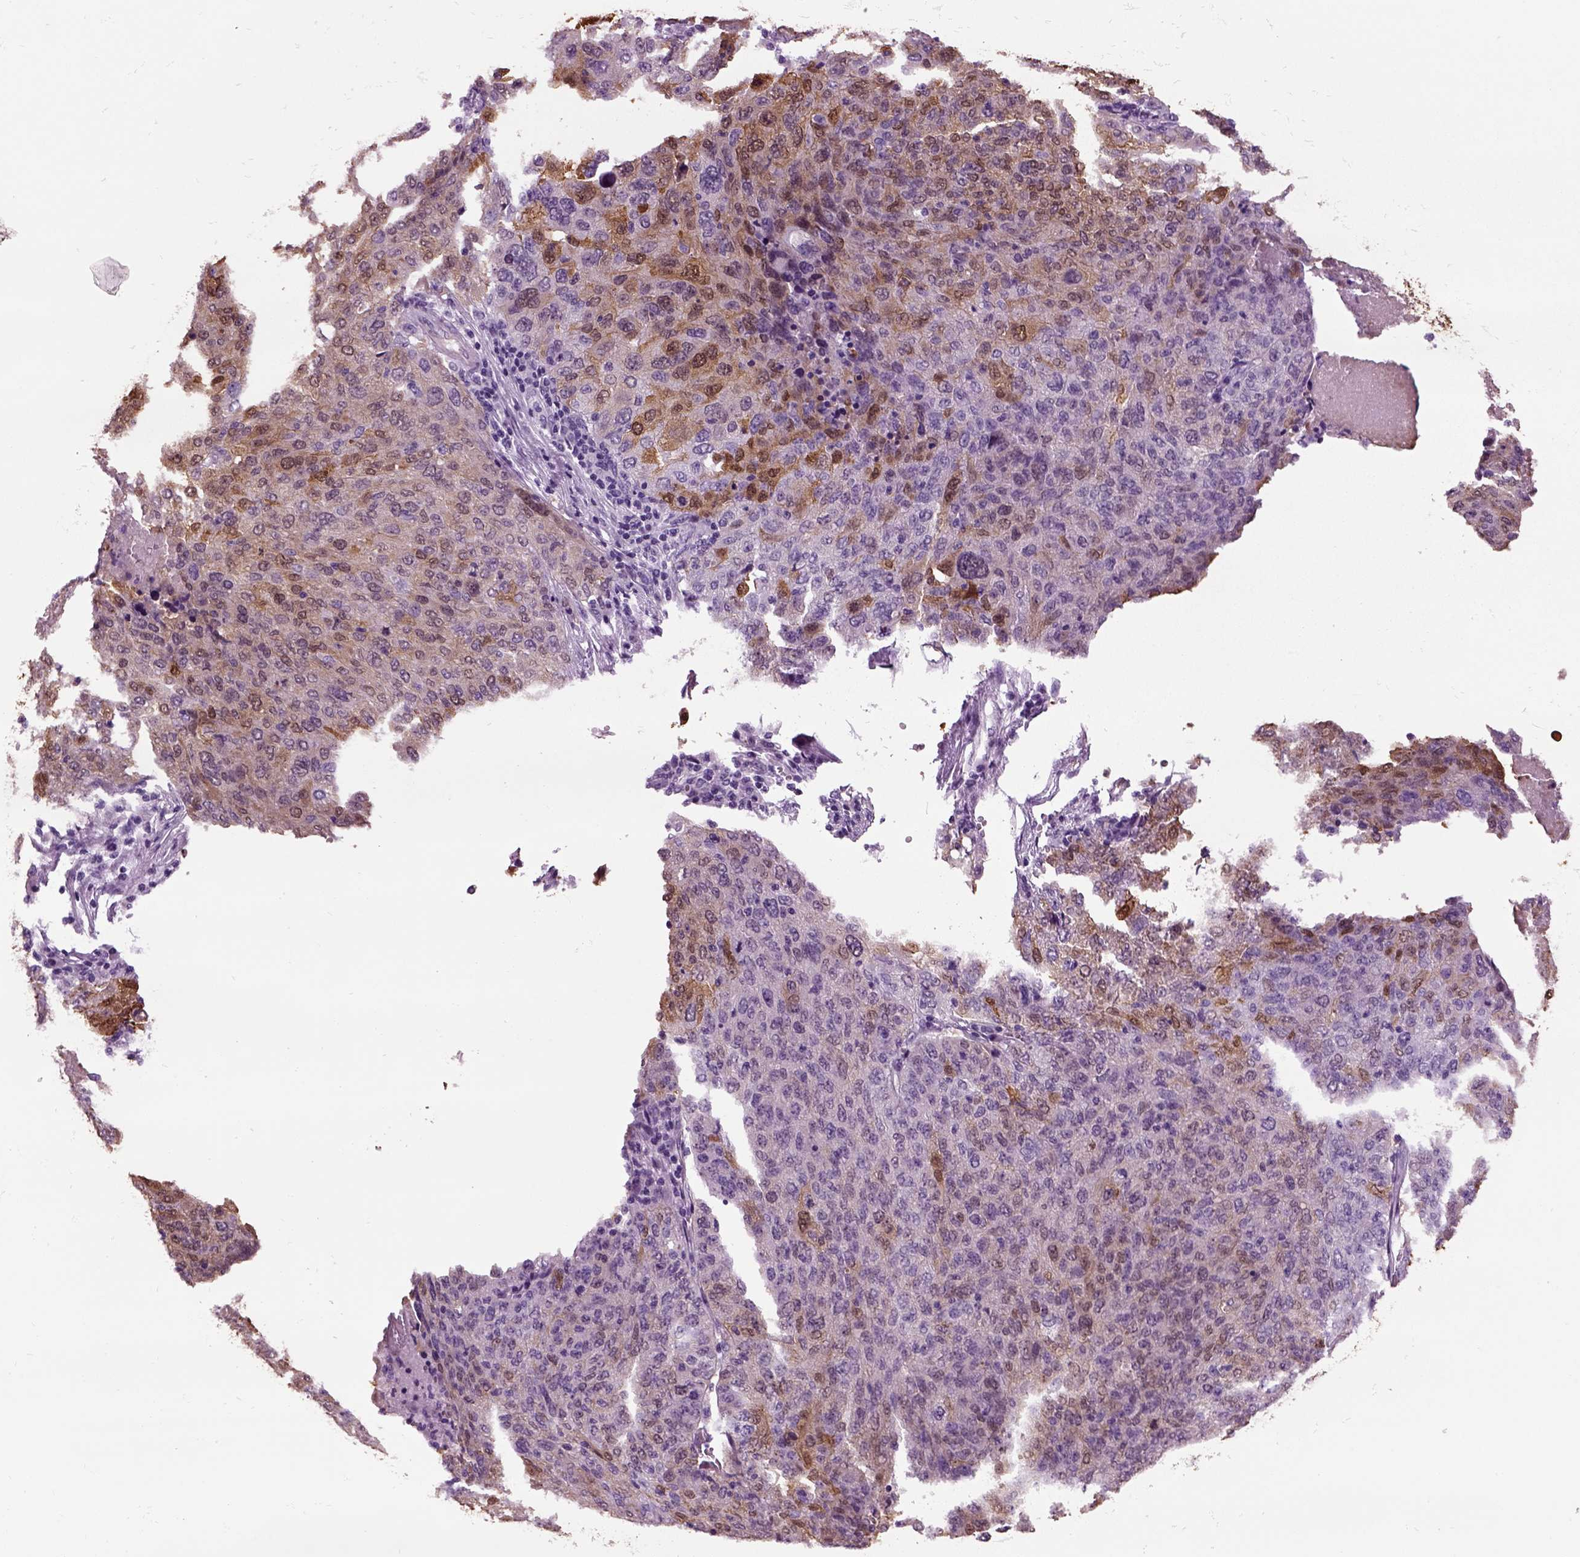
{"staining": {"intensity": "moderate", "quantity": "<25%", "location": "cytoplasmic/membranous"}, "tissue": "ovarian cancer", "cell_type": "Tumor cells", "image_type": "cancer", "snomed": [{"axis": "morphology", "description": "Carcinoma, endometroid"}, {"axis": "topography", "description": "Ovary"}], "caption": "Tumor cells reveal low levels of moderate cytoplasmic/membranous expression in about <25% of cells in human ovarian endometroid carcinoma.", "gene": "CRABP1", "patient": {"sex": "female", "age": 58}}